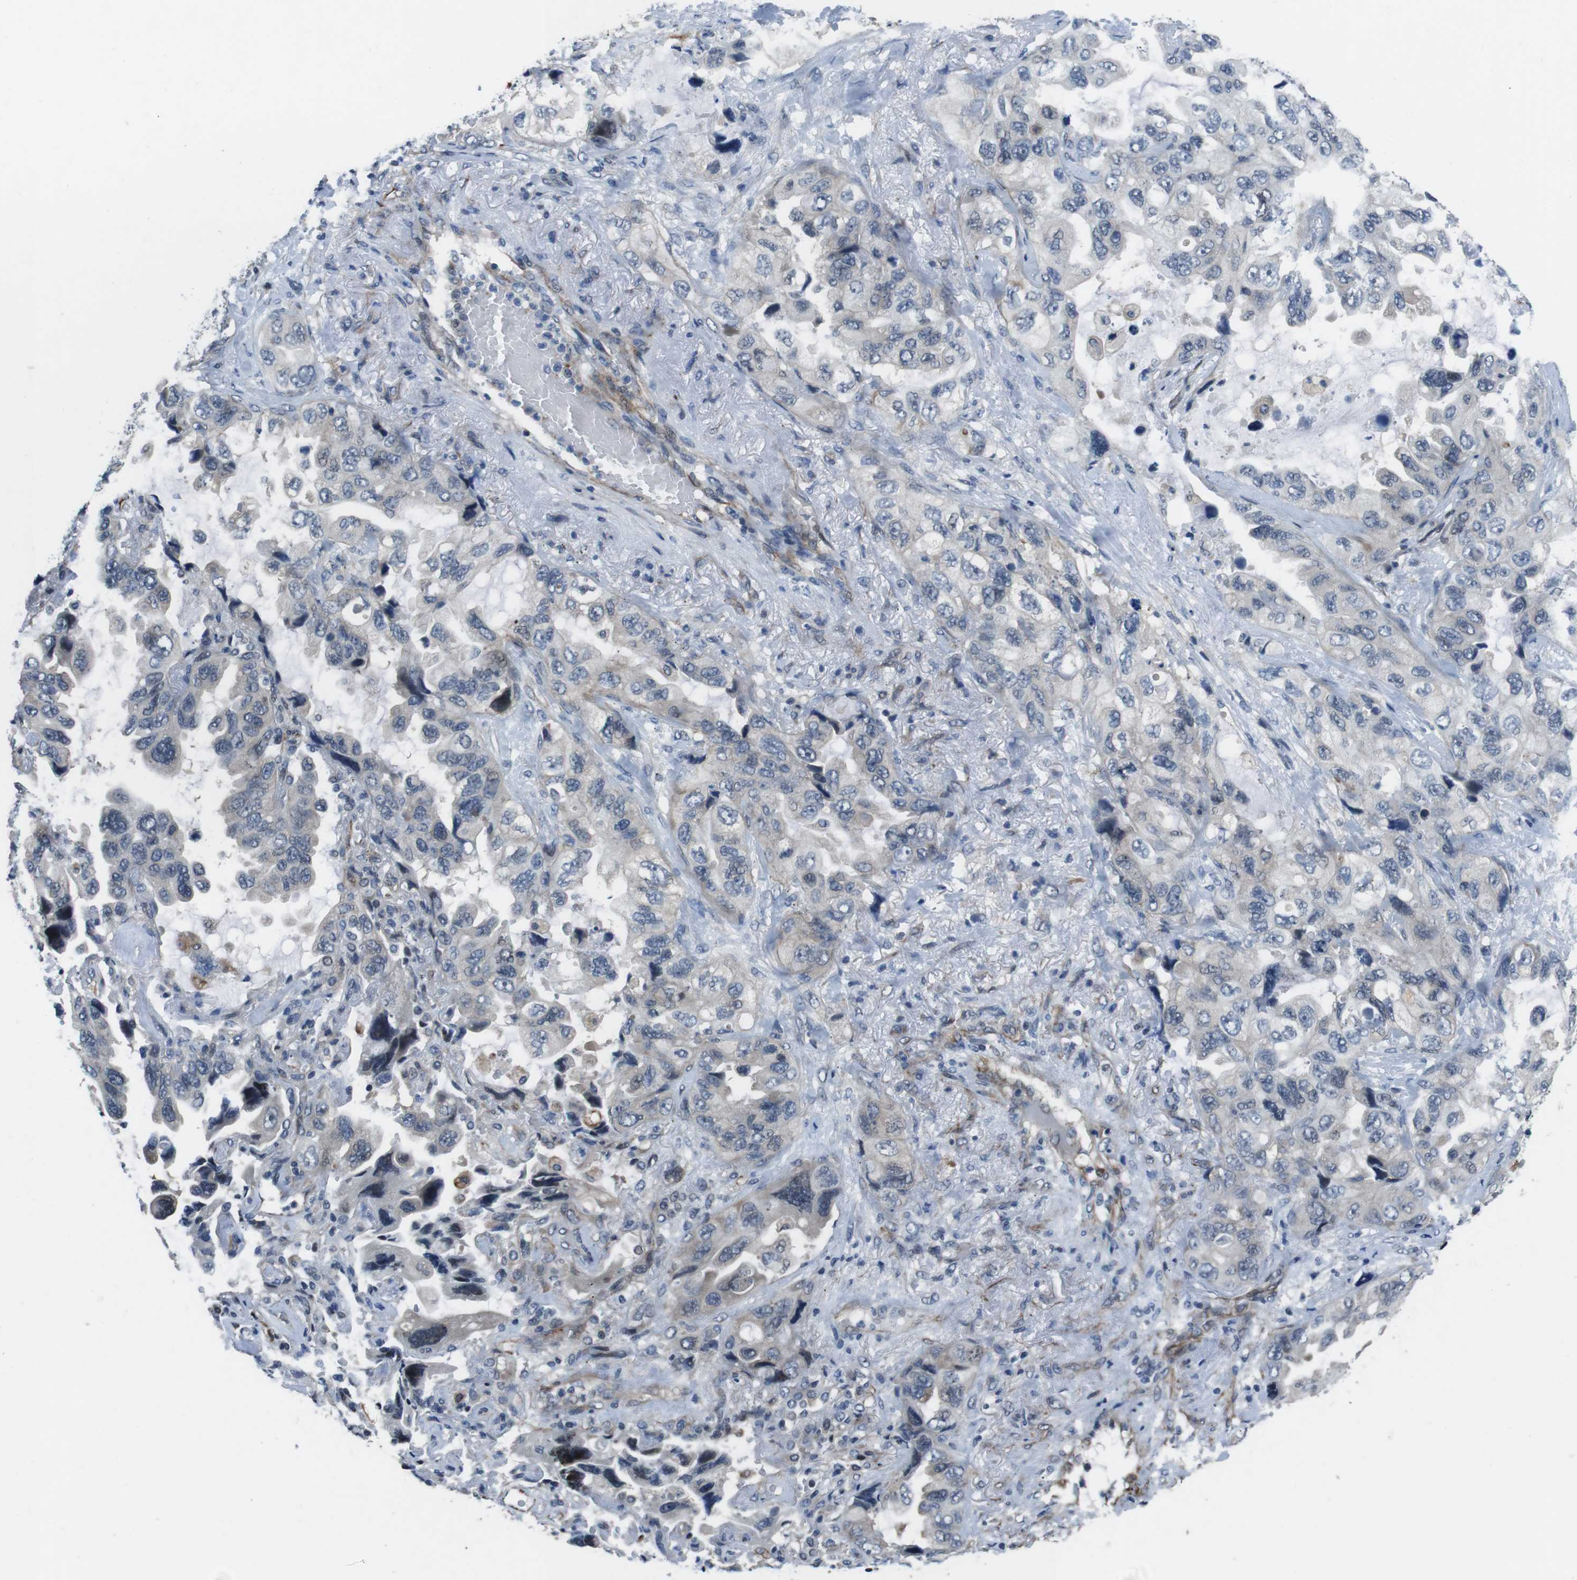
{"staining": {"intensity": "negative", "quantity": "none", "location": "none"}, "tissue": "lung cancer", "cell_type": "Tumor cells", "image_type": "cancer", "snomed": [{"axis": "morphology", "description": "Squamous cell carcinoma, NOS"}, {"axis": "topography", "description": "Lung"}], "caption": "A micrograph of lung cancer stained for a protein reveals no brown staining in tumor cells.", "gene": "LRRC49", "patient": {"sex": "female", "age": 73}}